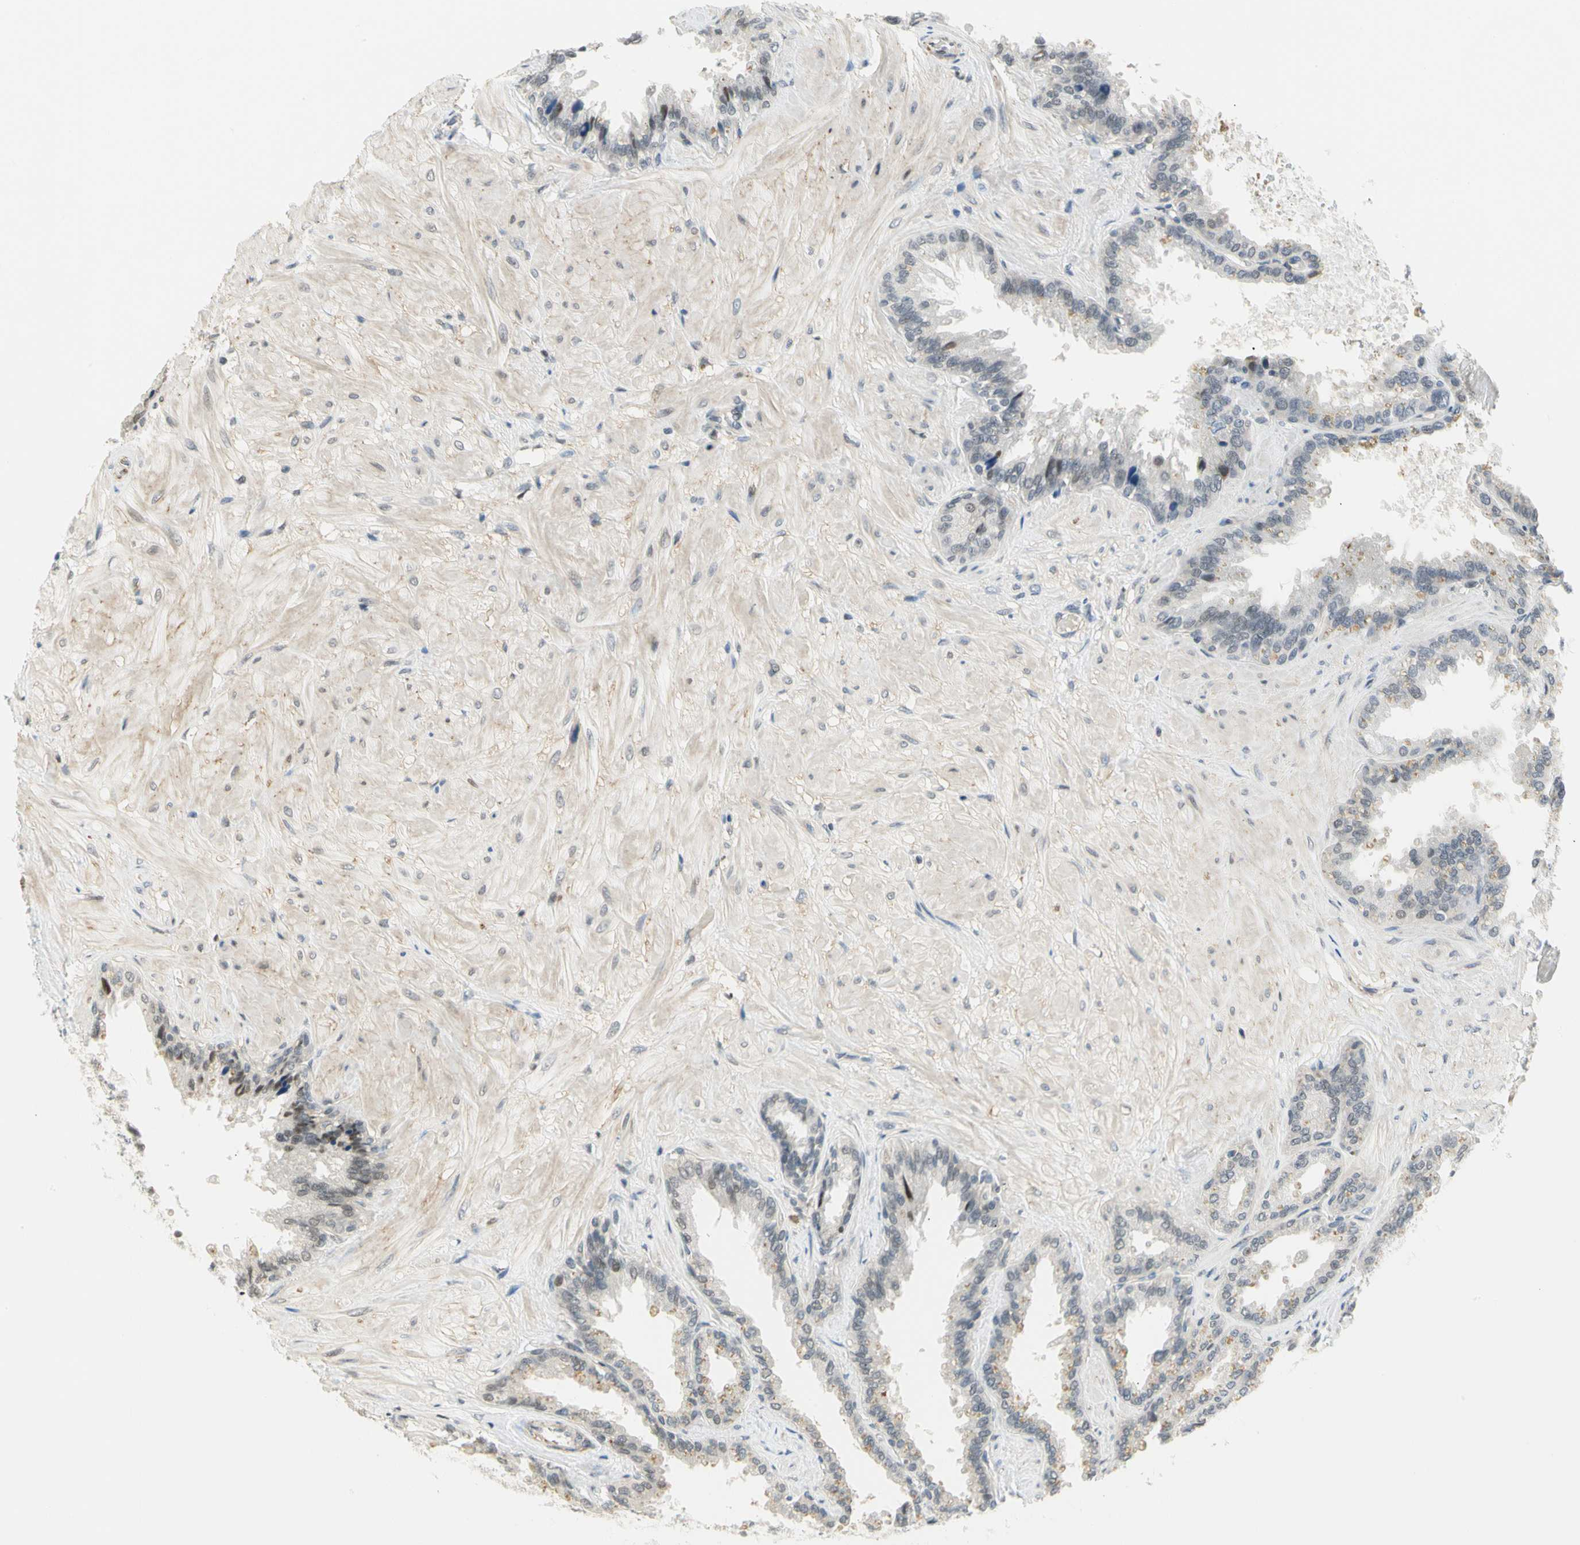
{"staining": {"intensity": "weak", "quantity": "25%-75%", "location": "cytoplasmic/membranous,nuclear"}, "tissue": "seminal vesicle", "cell_type": "Glandular cells", "image_type": "normal", "snomed": [{"axis": "morphology", "description": "Normal tissue, NOS"}, {"axis": "topography", "description": "Seminal veicle"}], "caption": "DAB immunohistochemical staining of unremarkable seminal vesicle demonstrates weak cytoplasmic/membranous,nuclear protein expression in about 25%-75% of glandular cells. The protein is shown in brown color, while the nuclei are stained blue.", "gene": "IMPG2", "patient": {"sex": "male", "age": 46}}